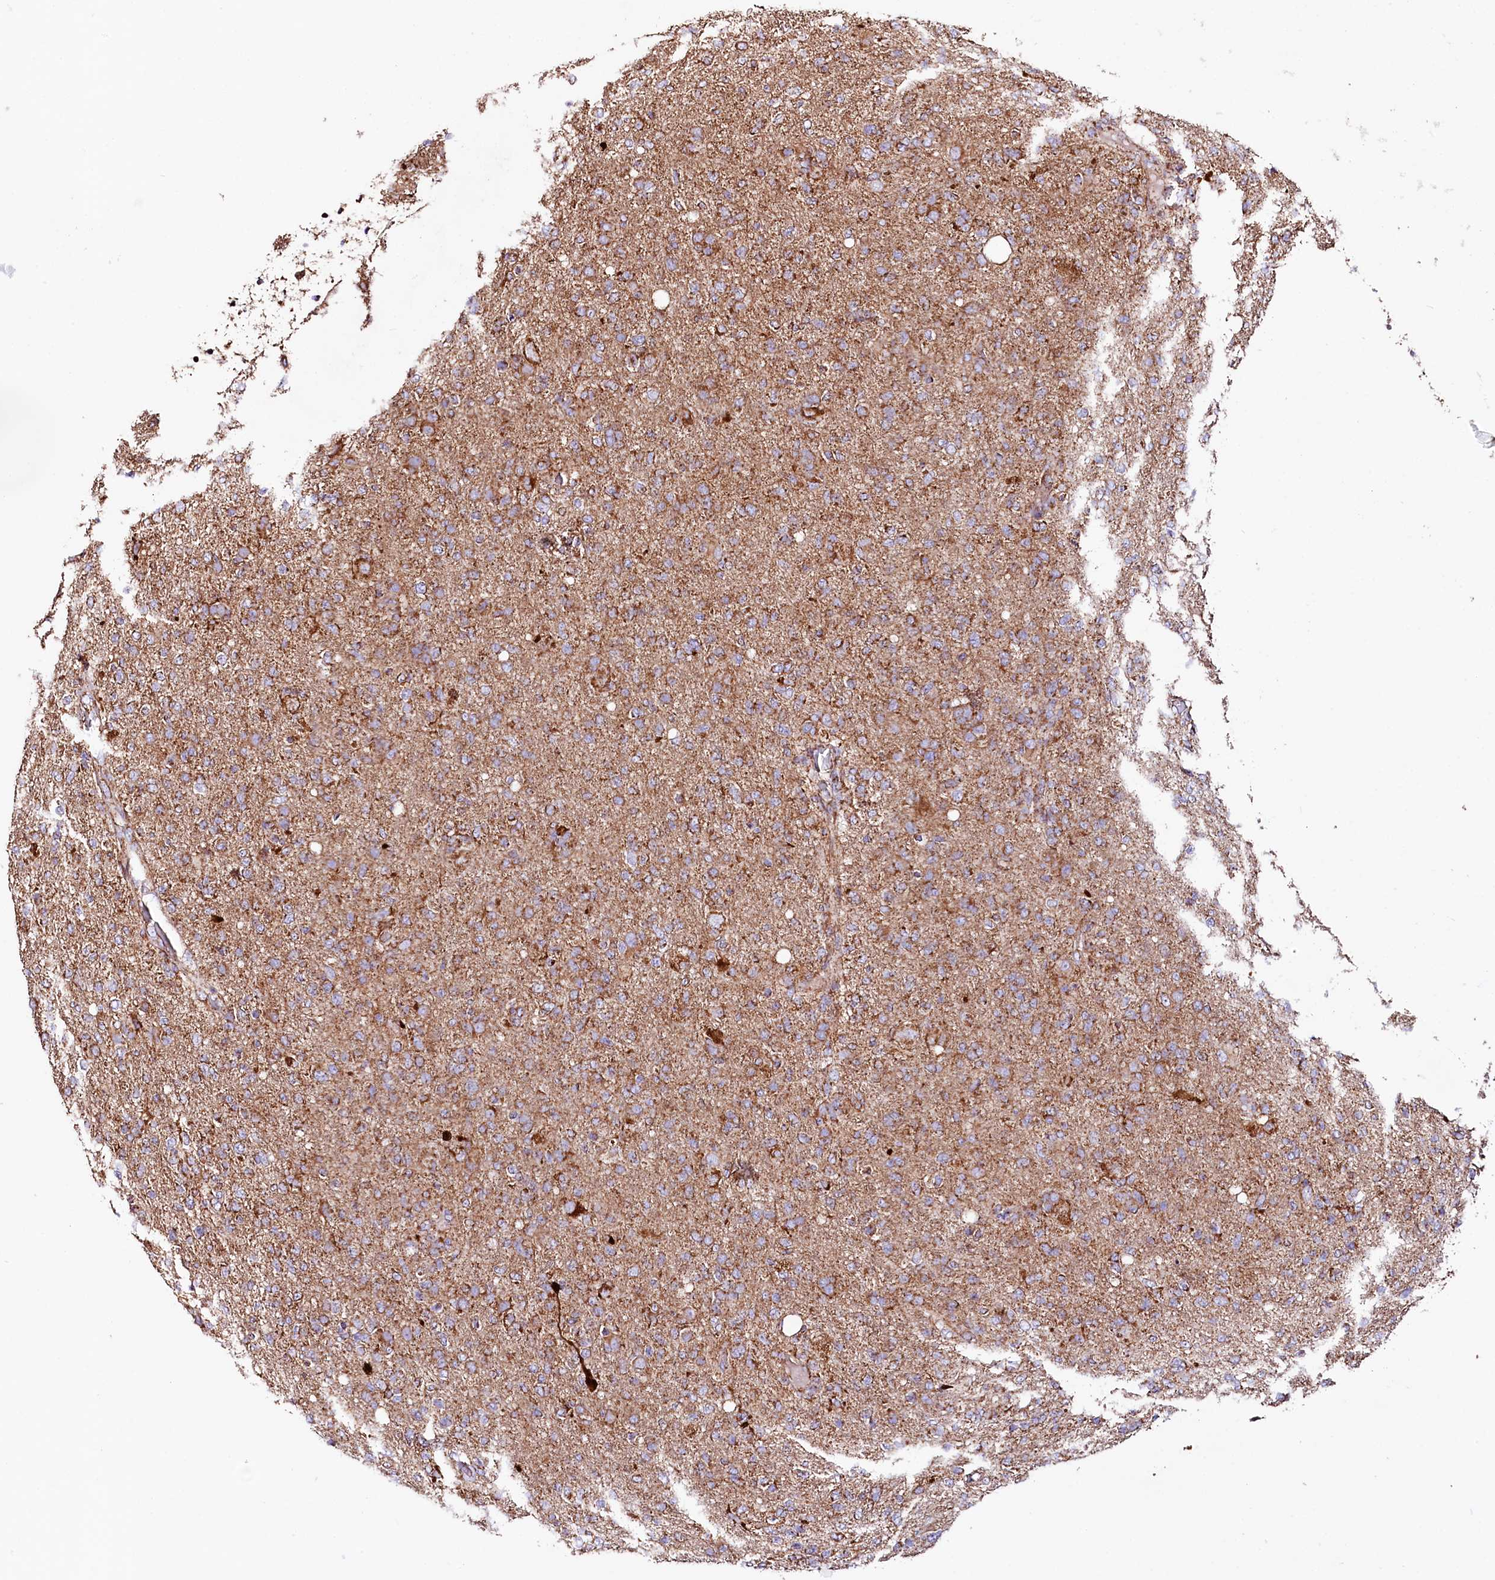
{"staining": {"intensity": "moderate", "quantity": ">75%", "location": "cytoplasmic/membranous"}, "tissue": "glioma", "cell_type": "Tumor cells", "image_type": "cancer", "snomed": [{"axis": "morphology", "description": "Glioma, malignant, High grade"}, {"axis": "topography", "description": "Brain"}], "caption": "Immunohistochemistry (IHC) (DAB) staining of high-grade glioma (malignant) demonstrates moderate cytoplasmic/membranous protein expression in approximately >75% of tumor cells.", "gene": "APLP2", "patient": {"sex": "female", "age": 57}}